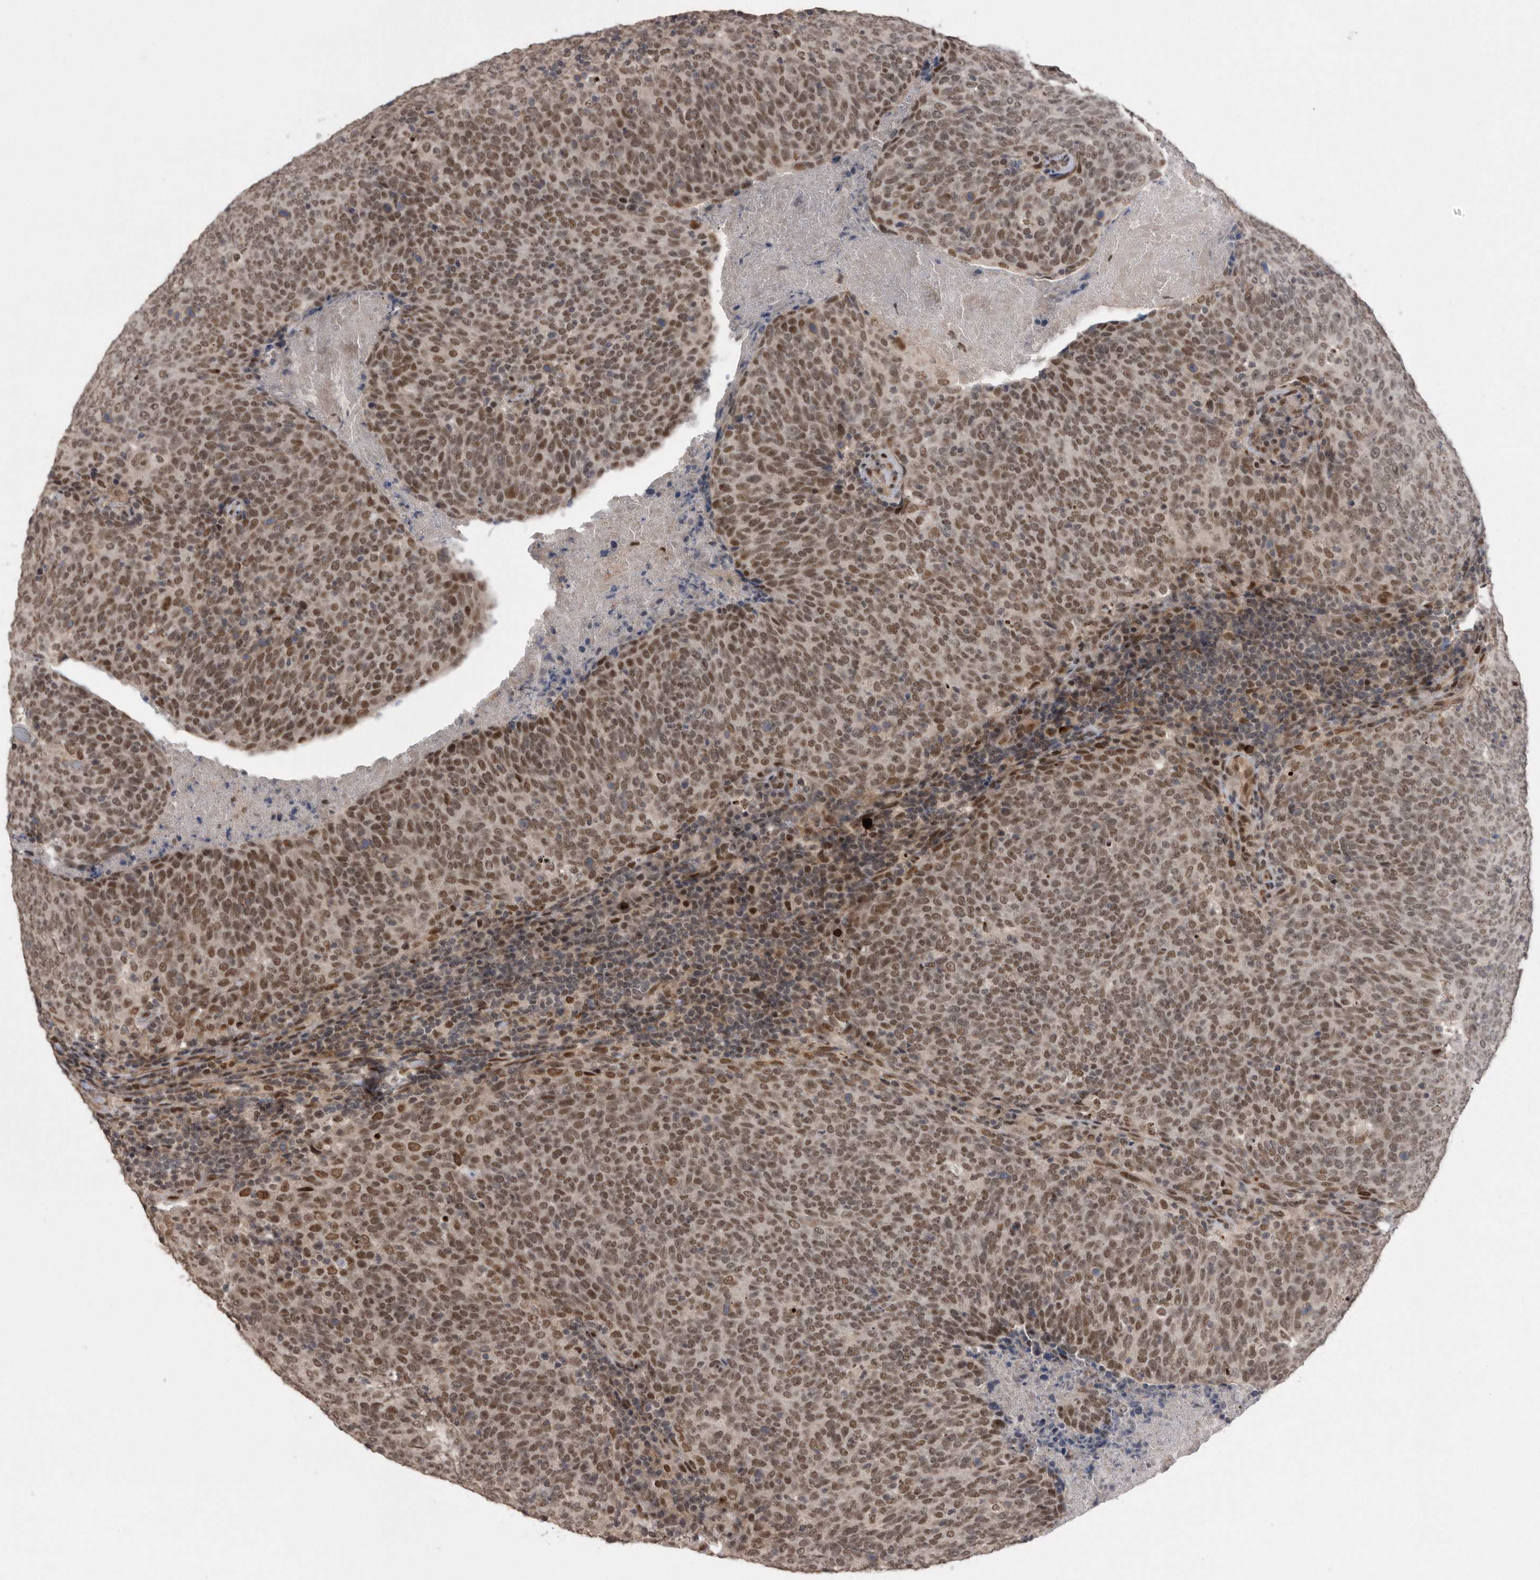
{"staining": {"intensity": "moderate", "quantity": ">75%", "location": "nuclear"}, "tissue": "head and neck cancer", "cell_type": "Tumor cells", "image_type": "cancer", "snomed": [{"axis": "morphology", "description": "Squamous cell carcinoma, NOS"}, {"axis": "morphology", "description": "Squamous cell carcinoma, metastatic, NOS"}, {"axis": "topography", "description": "Lymph node"}, {"axis": "topography", "description": "Head-Neck"}], "caption": "Immunohistochemistry (IHC) image of head and neck cancer (metastatic squamous cell carcinoma) stained for a protein (brown), which shows medium levels of moderate nuclear staining in approximately >75% of tumor cells.", "gene": "TDRD3", "patient": {"sex": "male", "age": 62}}